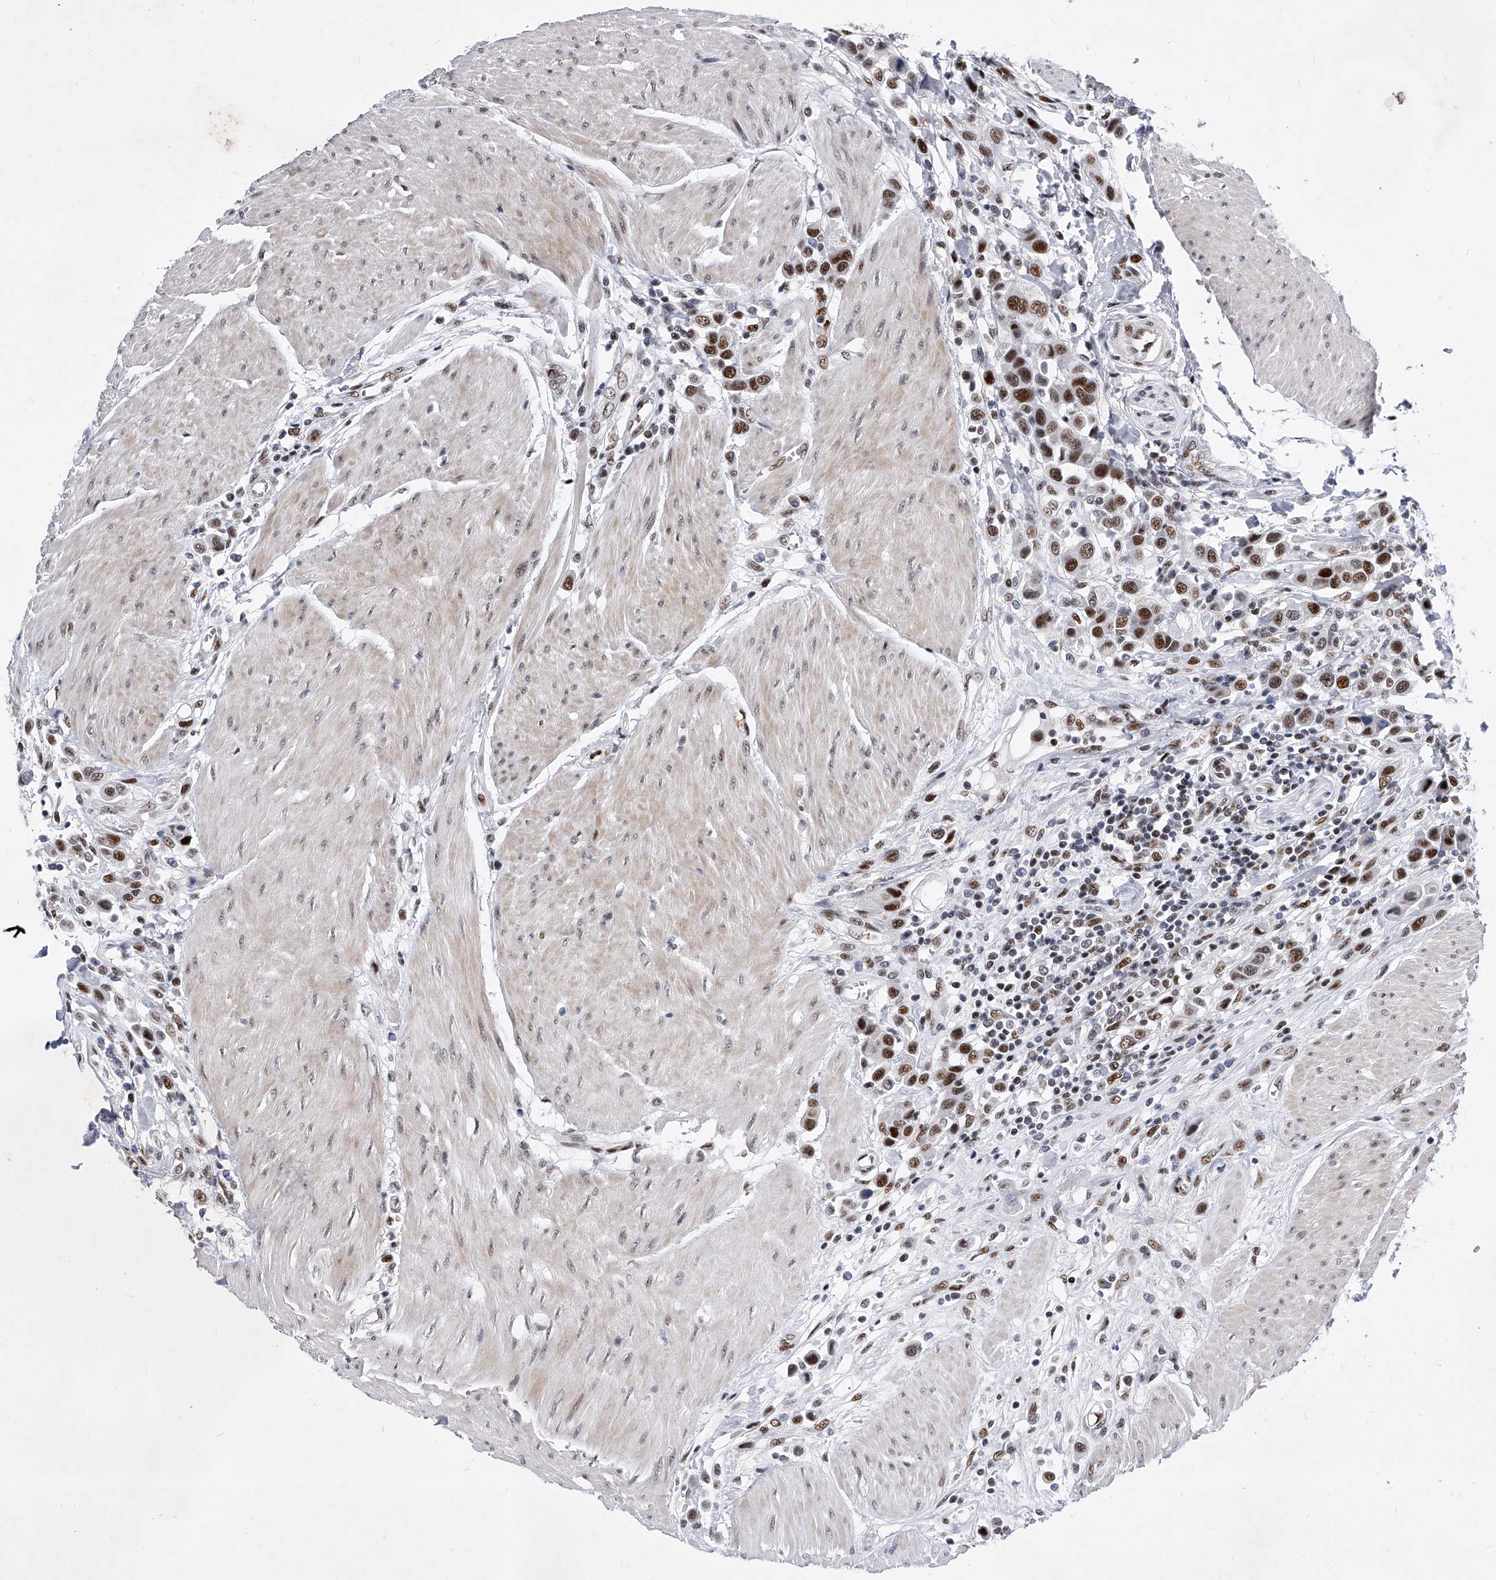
{"staining": {"intensity": "strong", "quantity": ">75%", "location": "nuclear"}, "tissue": "urothelial cancer", "cell_type": "Tumor cells", "image_type": "cancer", "snomed": [{"axis": "morphology", "description": "Urothelial carcinoma, High grade"}, {"axis": "topography", "description": "Urinary bladder"}], "caption": "Brown immunohistochemical staining in human urothelial cancer displays strong nuclear positivity in approximately >75% of tumor cells.", "gene": "TESK2", "patient": {"sex": "male", "age": 50}}